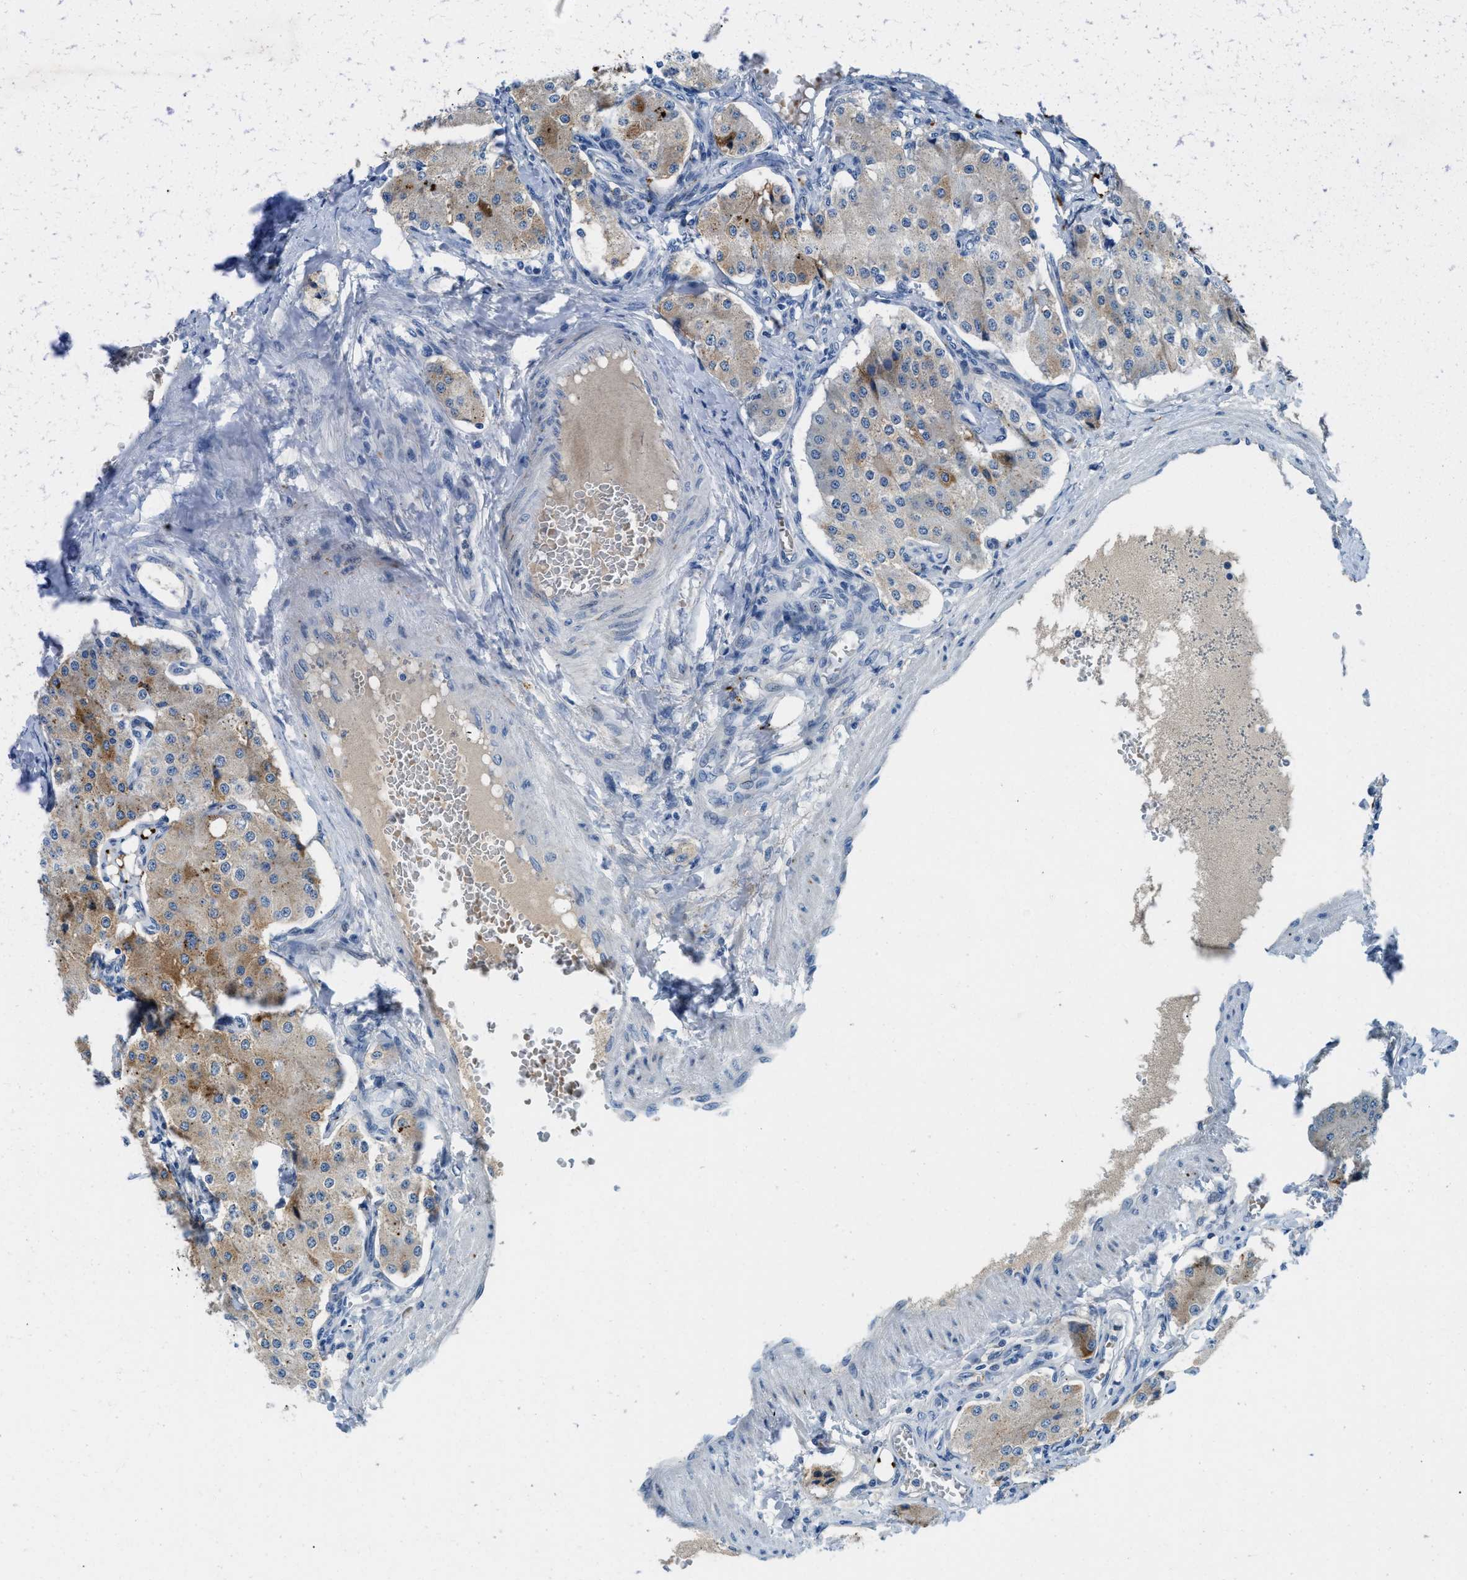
{"staining": {"intensity": "moderate", "quantity": "<25%", "location": "cytoplasmic/membranous"}, "tissue": "carcinoid", "cell_type": "Tumor cells", "image_type": "cancer", "snomed": [{"axis": "morphology", "description": "Carcinoid, malignant, NOS"}, {"axis": "topography", "description": "Colon"}], "caption": "A high-resolution histopathology image shows IHC staining of carcinoid, which displays moderate cytoplasmic/membranous positivity in approximately <25% of tumor cells.", "gene": "TSPAN3", "patient": {"sex": "female", "age": 52}}